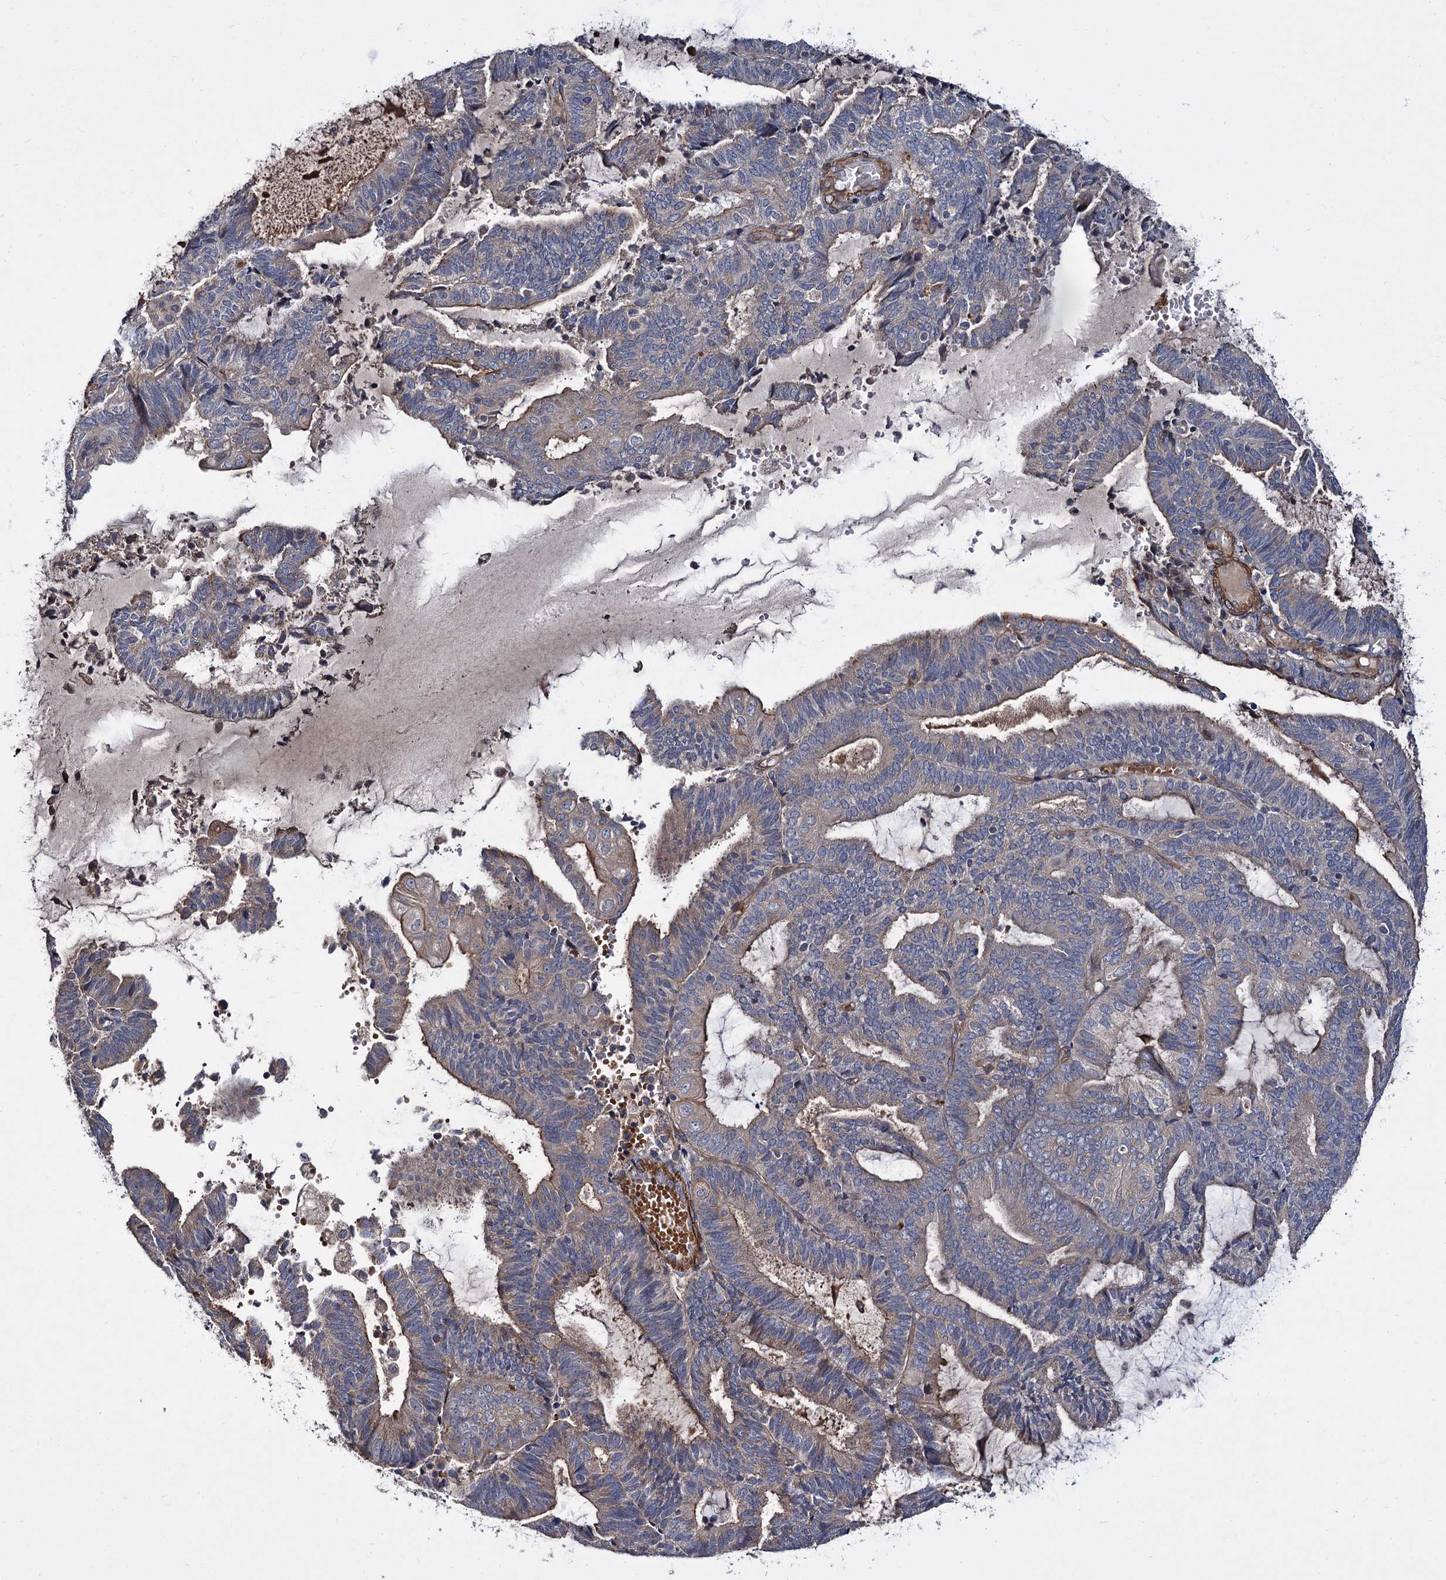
{"staining": {"intensity": "weak", "quantity": "25%-75%", "location": "cytoplasmic/membranous"}, "tissue": "endometrial cancer", "cell_type": "Tumor cells", "image_type": "cancer", "snomed": [{"axis": "morphology", "description": "Adenocarcinoma, NOS"}, {"axis": "topography", "description": "Endometrium"}], "caption": "Immunohistochemistry (IHC) of adenocarcinoma (endometrial) demonstrates low levels of weak cytoplasmic/membranous staining in about 25%-75% of tumor cells.", "gene": "ISM2", "patient": {"sex": "female", "age": 81}}